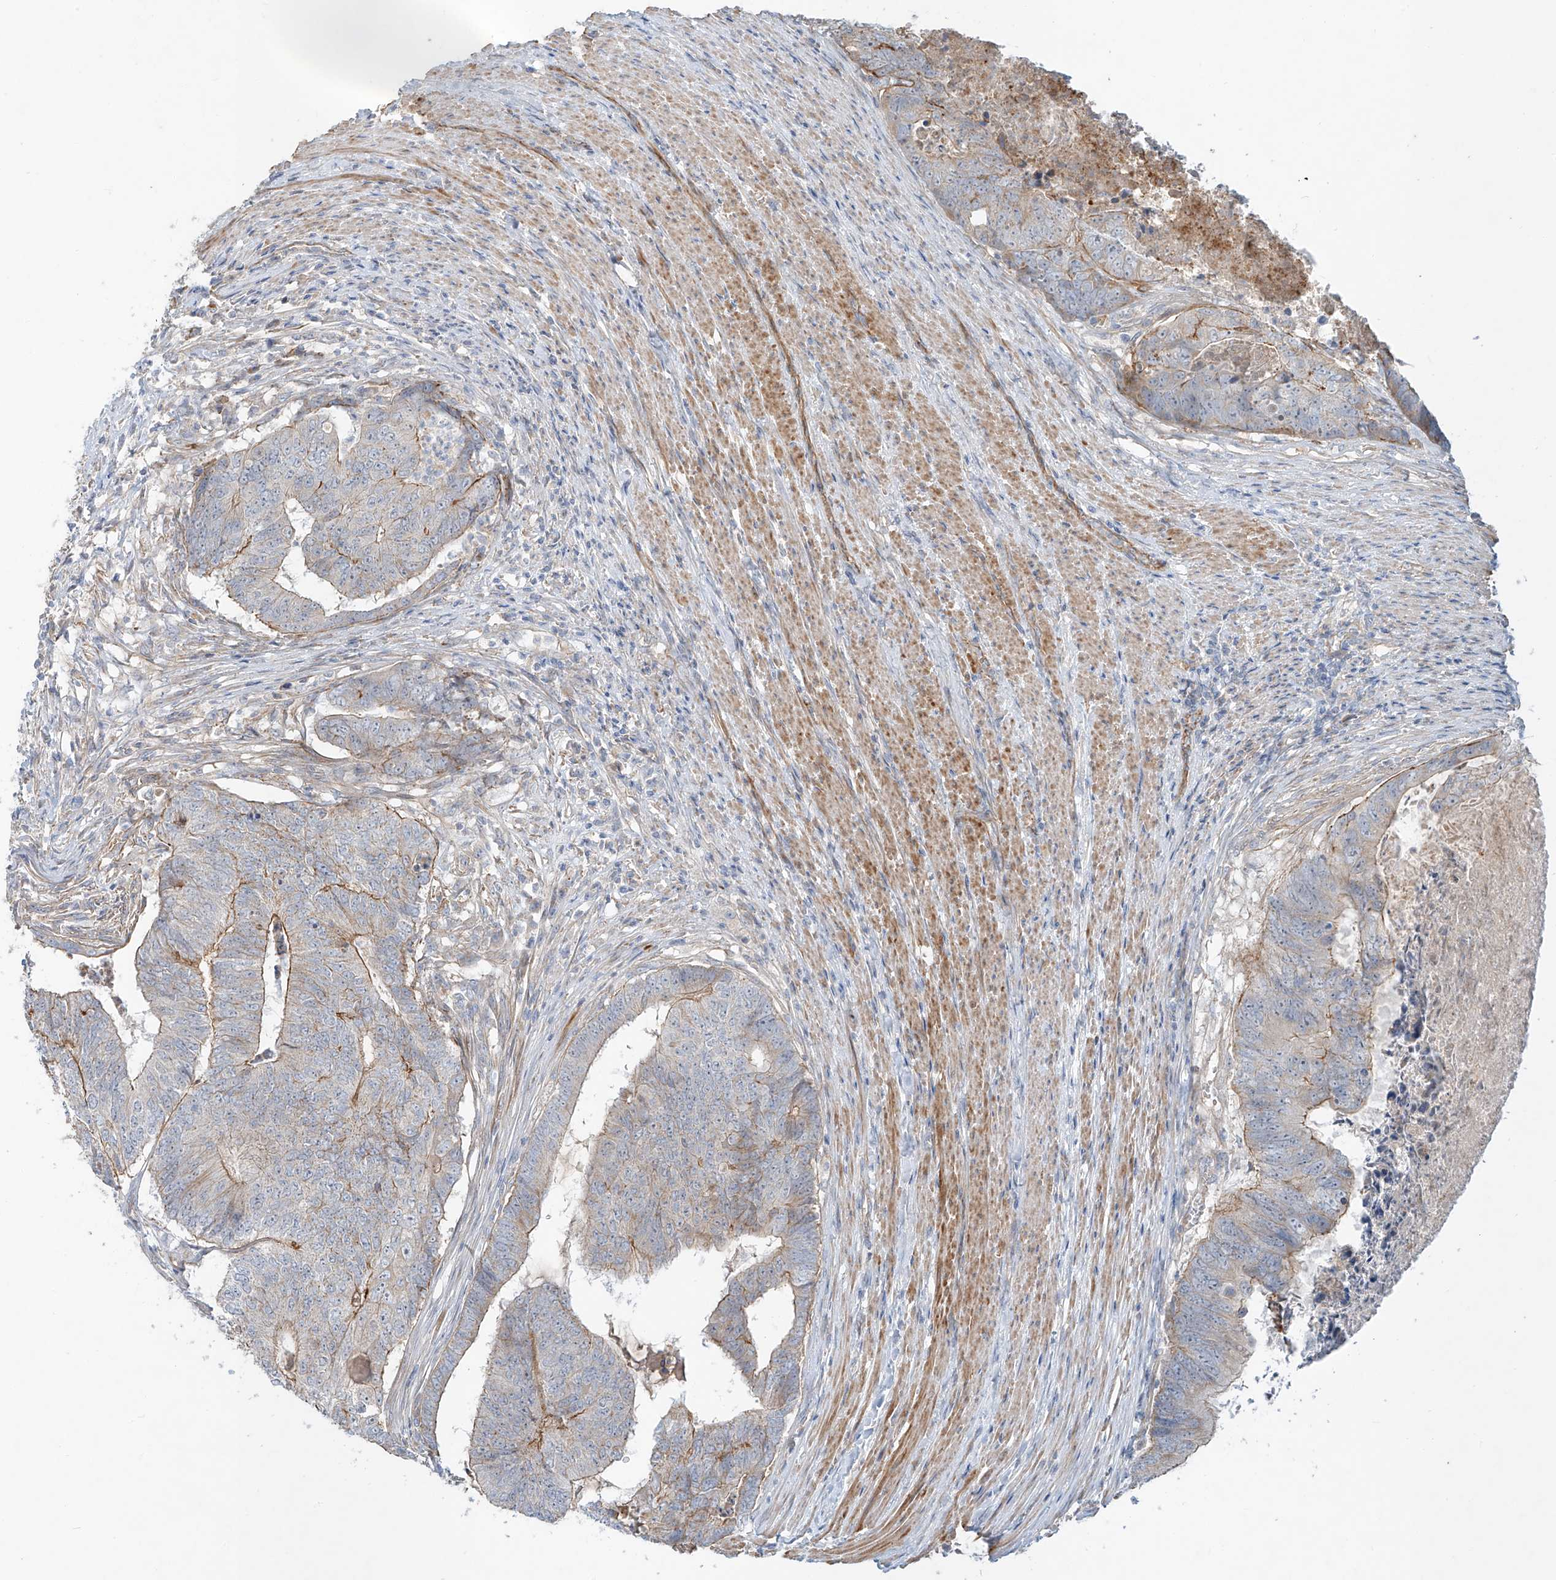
{"staining": {"intensity": "moderate", "quantity": "25%-75%", "location": "cytoplasmic/membranous"}, "tissue": "colorectal cancer", "cell_type": "Tumor cells", "image_type": "cancer", "snomed": [{"axis": "morphology", "description": "Adenocarcinoma, NOS"}, {"axis": "topography", "description": "Colon"}], "caption": "Adenocarcinoma (colorectal) was stained to show a protein in brown. There is medium levels of moderate cytoplasmic/membranous positivity in about 25%-75% of tumor cells.", "gene": "AJM1", "patient": {"sex": "female", "age": 67}}